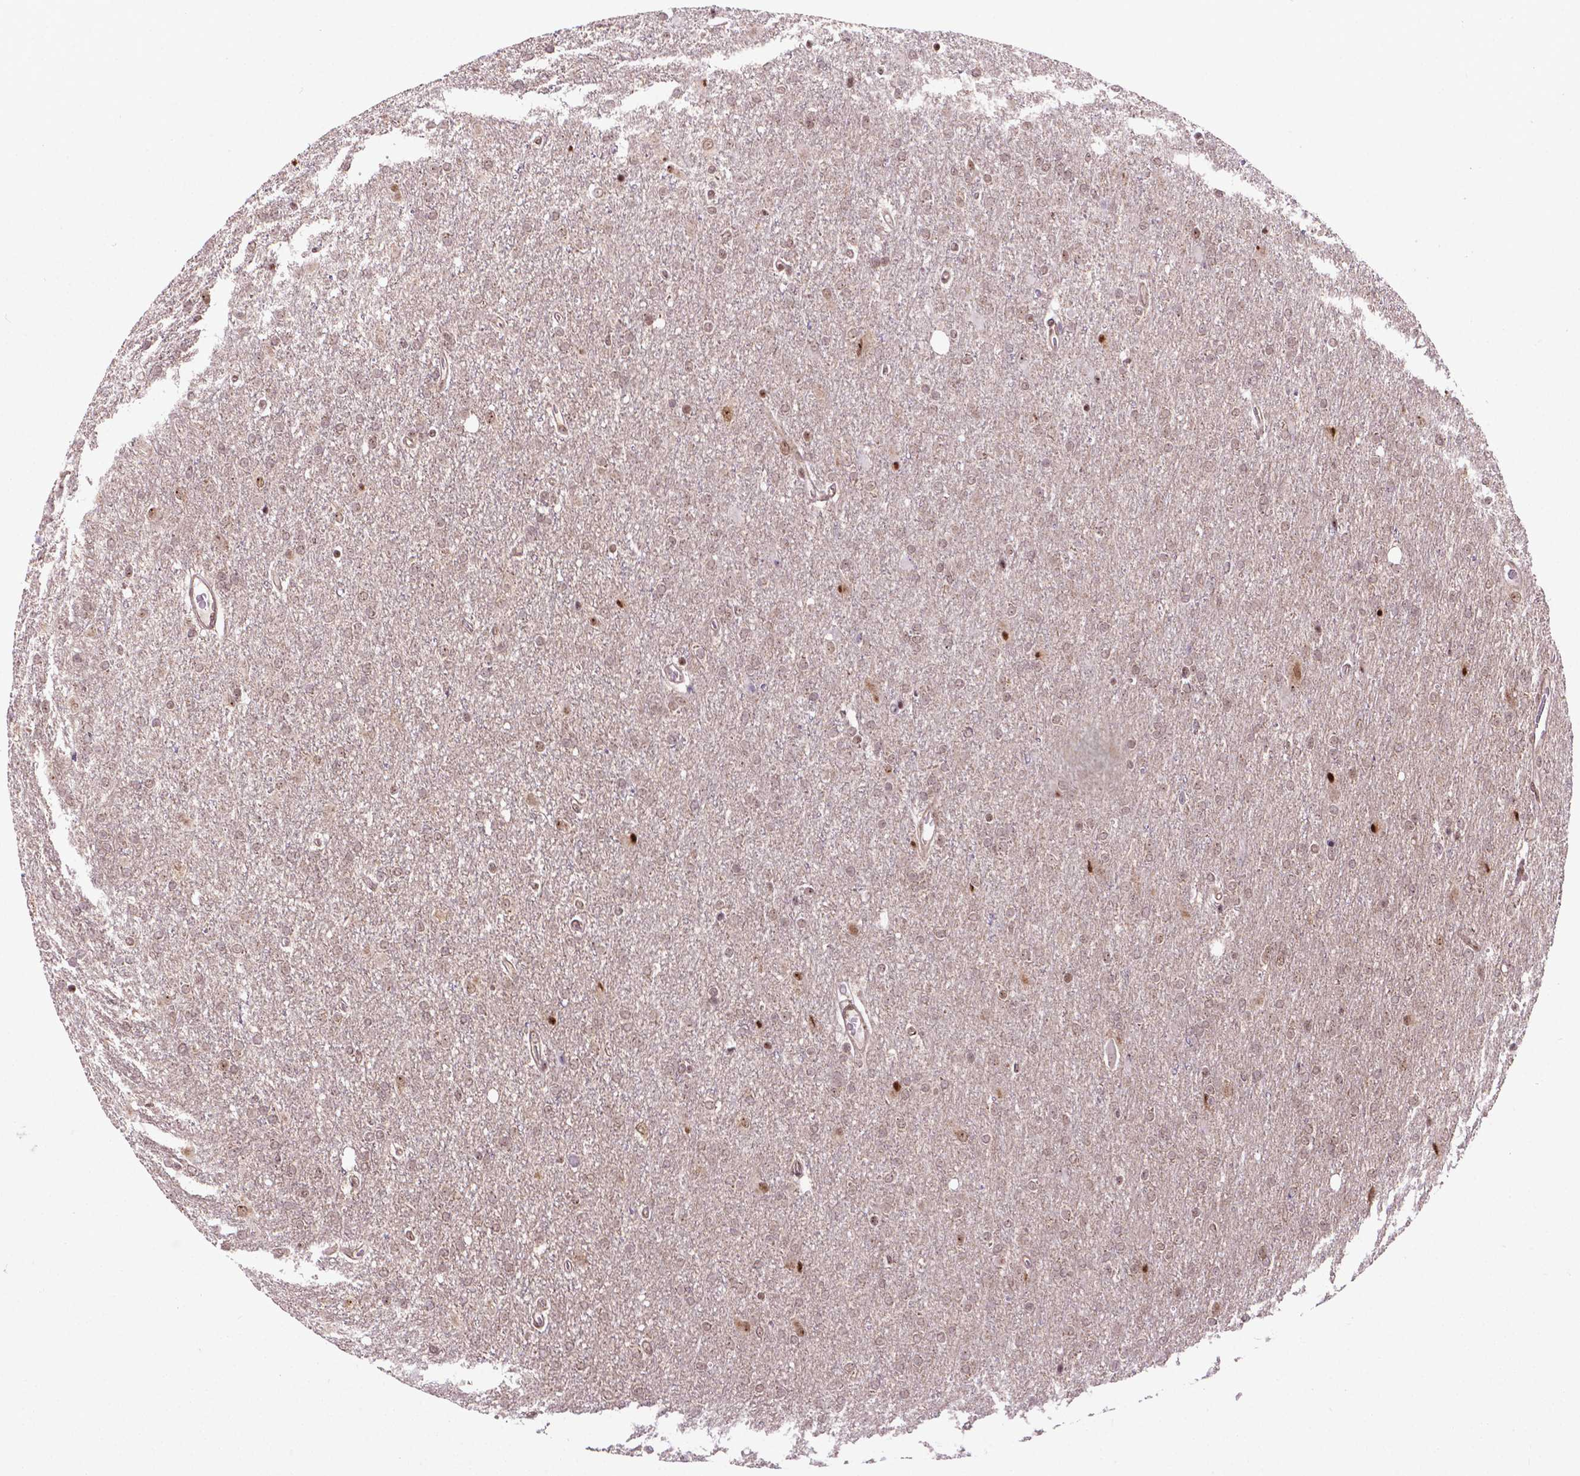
{"staining": {"intensity": "weak", "quantity": "25%-75%", "location": "nuclear"}, "tissue": "glioma", "cell_type": "Tumor cells", "image_type": "cancer", "snomed": [{"axis": "morphology", "description": "Glioma, malignant, High grade"}, {"axis": "topography", "description": "Cerebral cortex"}], "caption": "A high-resolution histopathology image shows immunohistochemistry (IHC) staining of malignant glioma (high-grade), which reveals weak nuclear expression in approximately 25%-75% of tumor cells. (DAB IHC, brown staining for protein, blue staining for nuclei).", "gene": "CSNK2A1", "patient": {"sex": "male", "age": 70}}